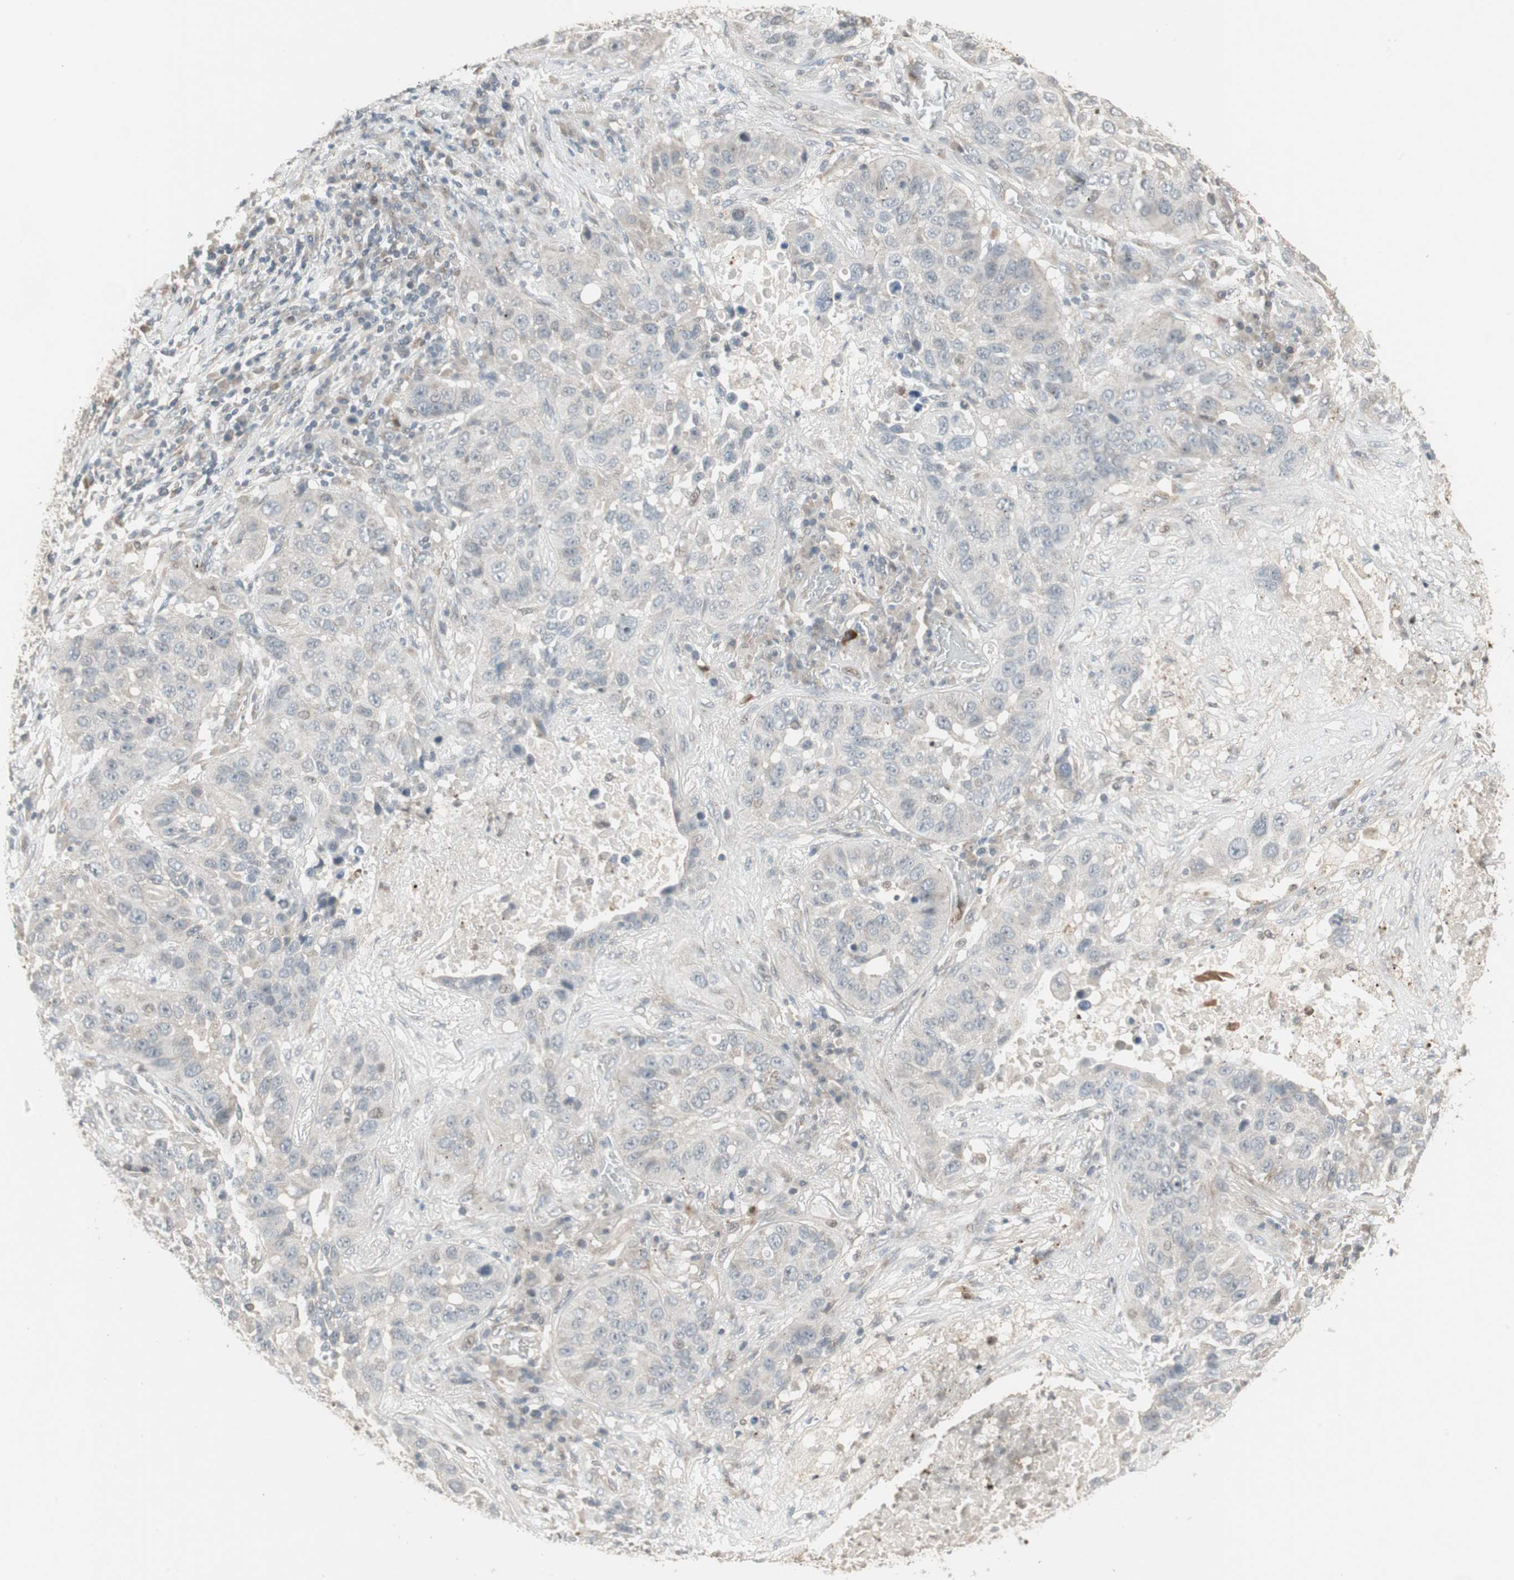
{"staining": {"intensity": "negative", "quantity": "none", "location": "none"}, "tissue": "lung cancer", "cell_type": "Tumor cells", "image_type": "cancer", "snomed": [{"axis": "morphology", "description": "Squamous cell carcinoma, NOS"}, {"axis": "topography", "description": "Lung"}], "caption": "Immunohistochemistry (IHC) histopathology image of squamous cell carcinoma (lung) stained for a protein (brown), which exhibits no positivity in tumor cells.", "gene": "SNX4", "patient": {"sex": "male", "age": 57}}